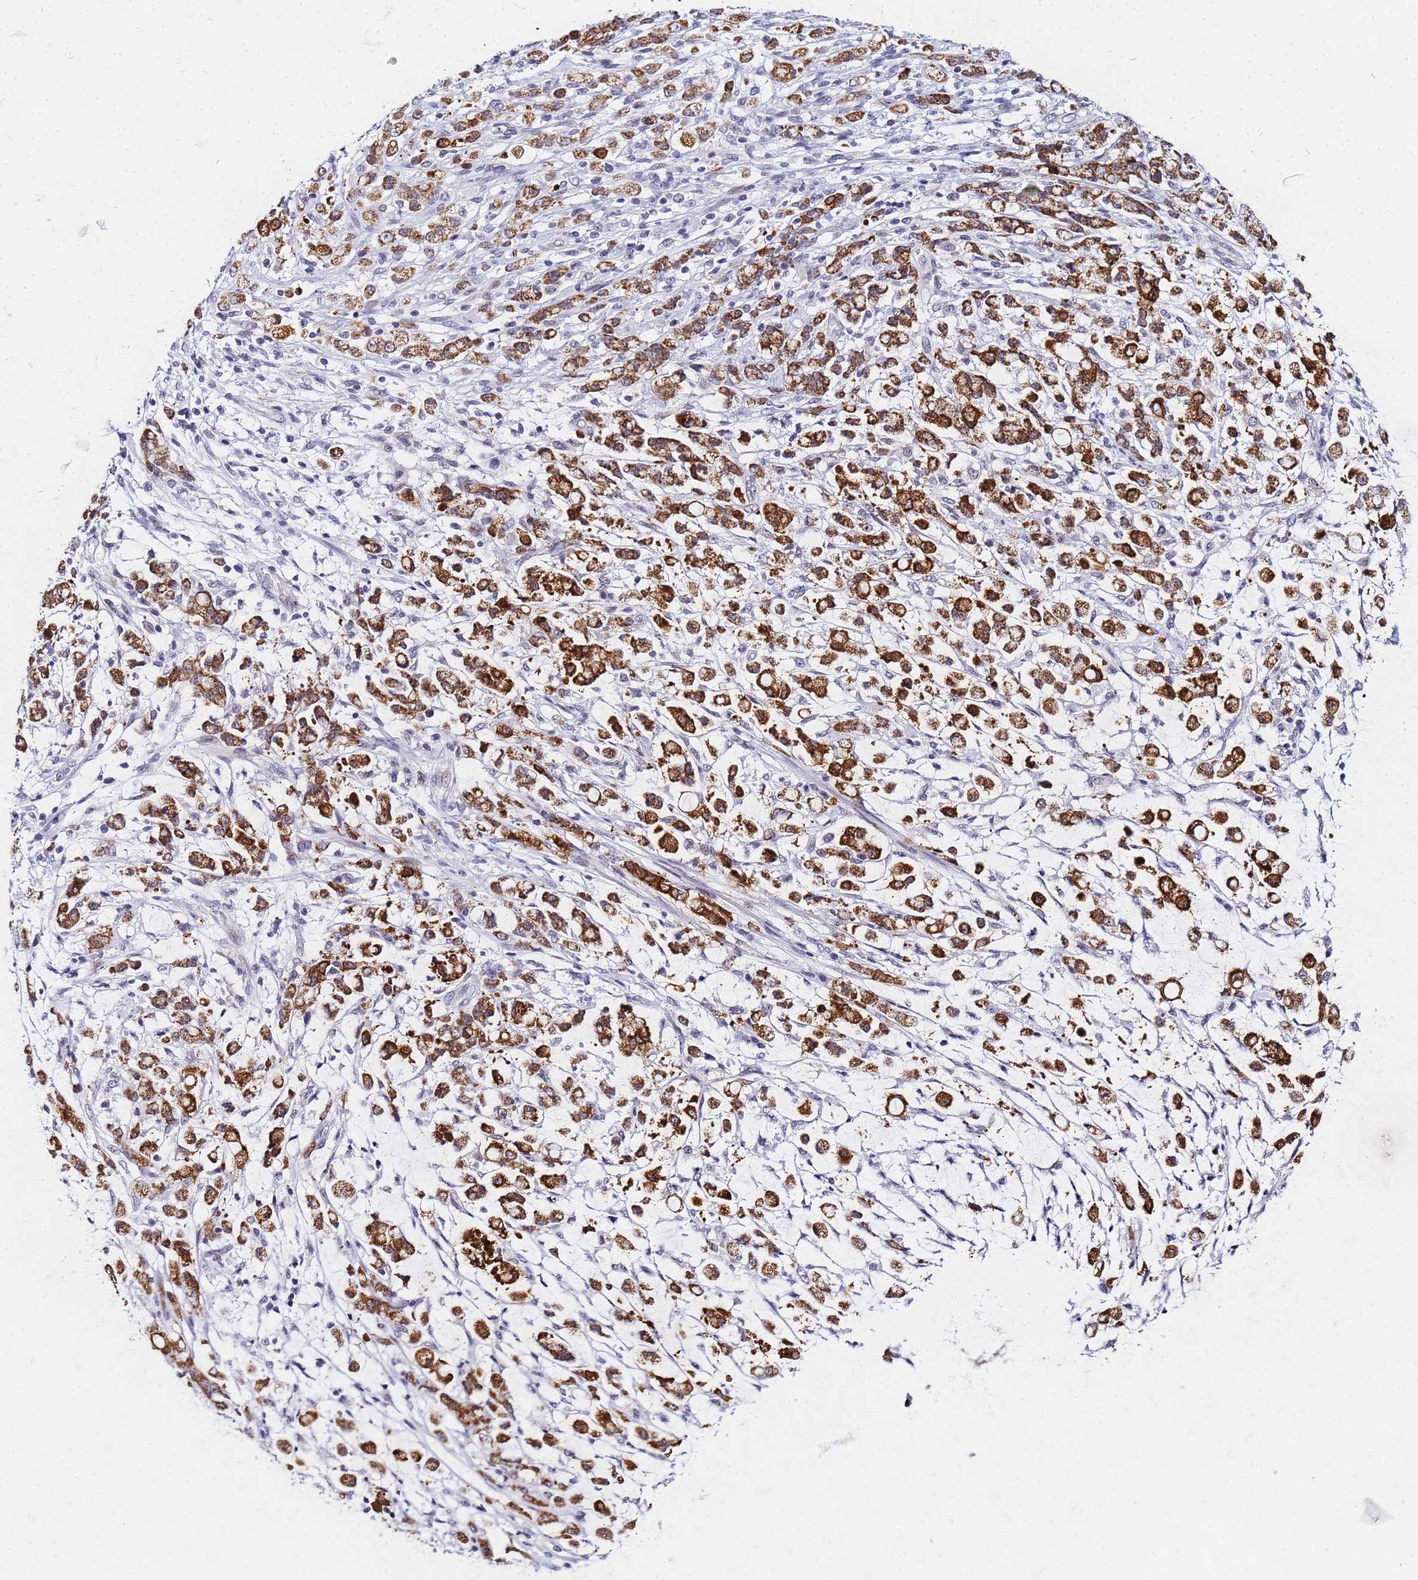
{"staining": {"intensity": "strong", "quantity": ">75%", "location": "cytoplasmic/membranous"}, "tissue": "stomach cancer", "cell_type": "Tumor cells", "image_type": "cancer", "snomed": [{"axis": "morphology", "description": "Adenocarcinoma, NOS"}, {"axis": "topography", "description": "Stomach"}], "caption": "A high amount of strong cytoplasmic/membranous expression is seen in about >75% of tumor cells in adenocarcinoma (stomach) tissue.", "gene": "CKMT1A", "patient": {"sex": "female", "age": 60}}